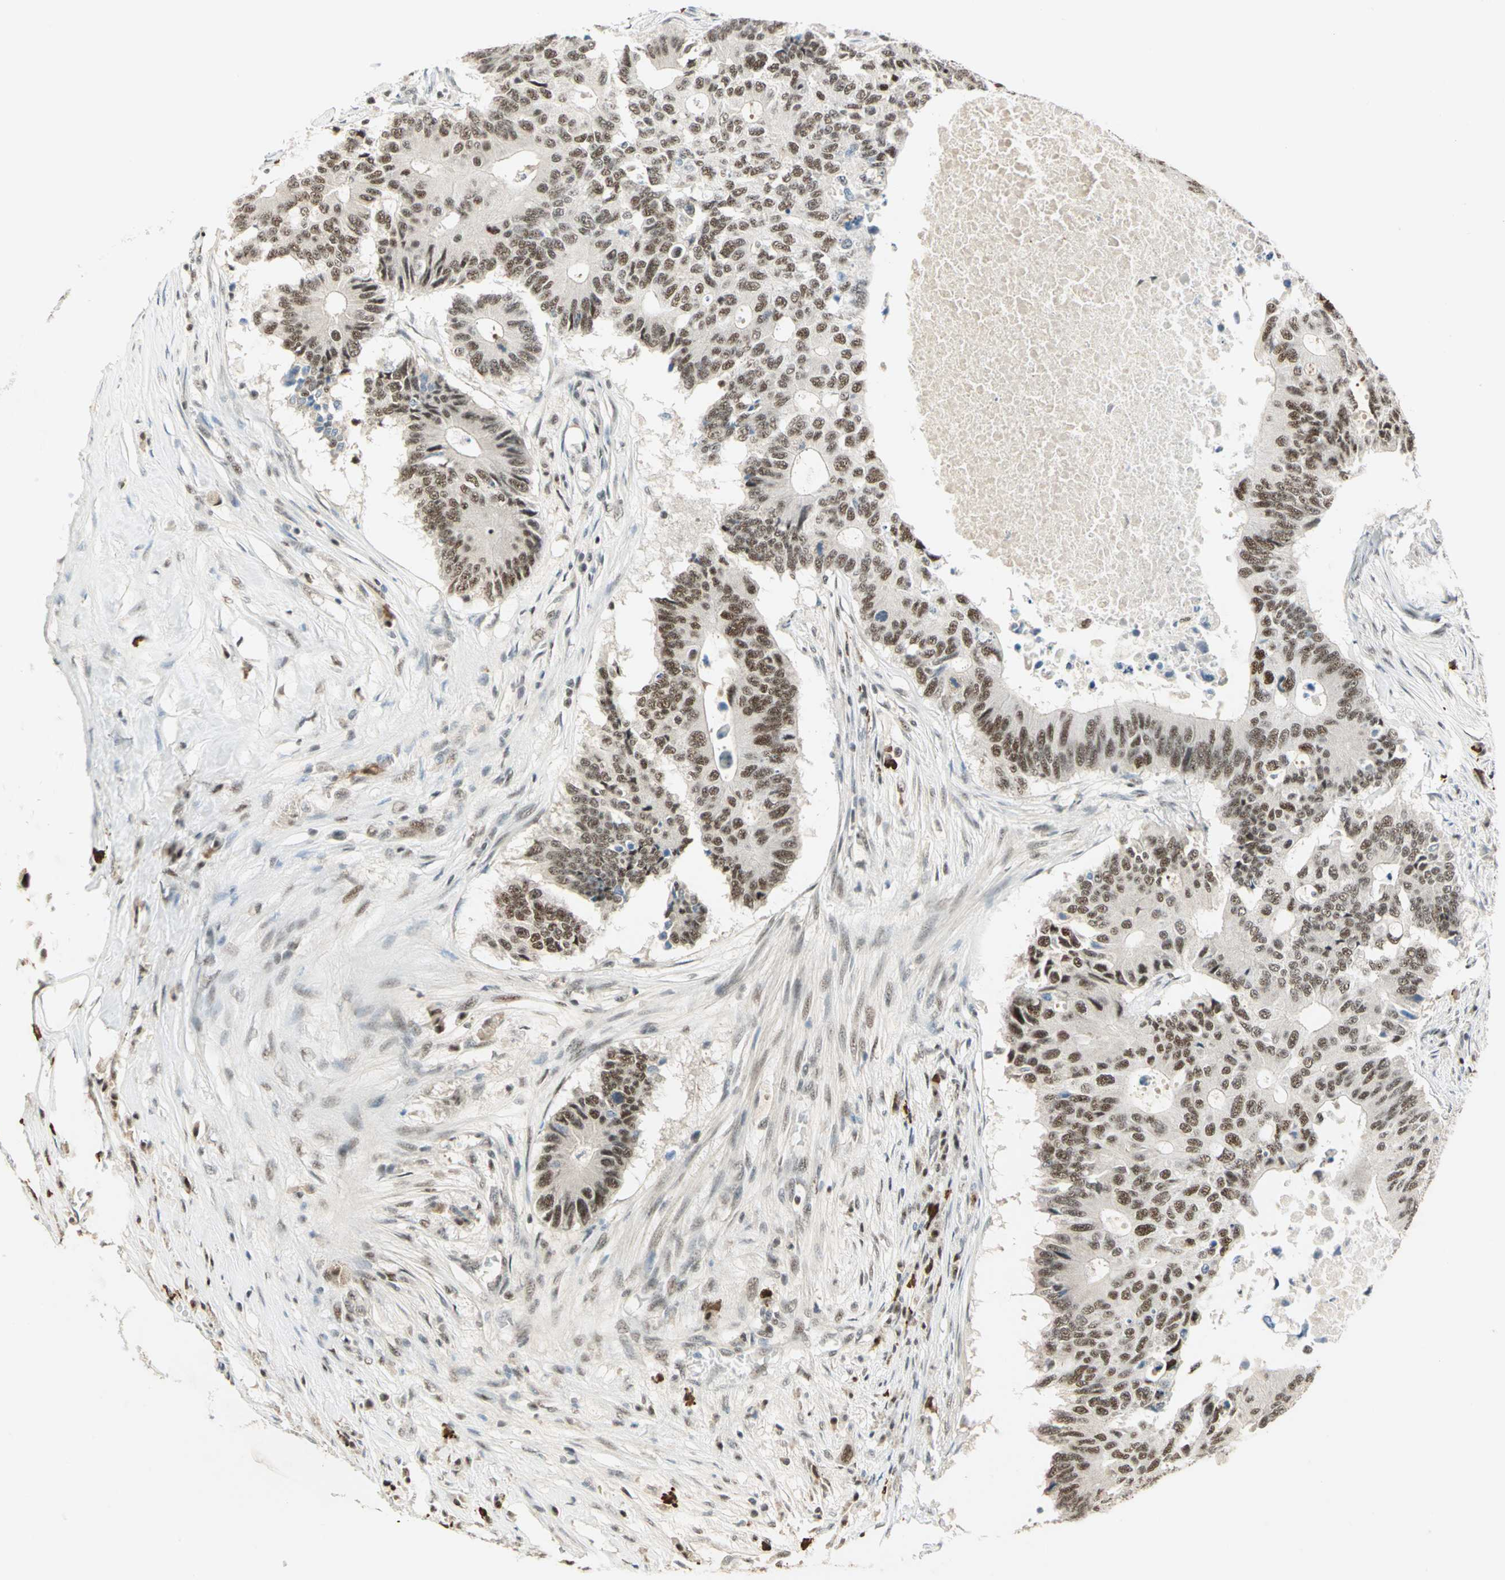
{"staining": {"intensity": "moderate", "quantity": ">75%", "location": "nuclear"}, "tissue": "colorectal cancer", "cell_type": "Tumor cells", "image_type": "cancer", "snomed": [{"axis": "morphology", "description": "Adenocarcinoma, NOS"}, {"axis": "topography", "description": "Colon"}], "caption": "About >75% of tumor cells in adenocarcinoma (colorectal) show moderate nuclear protein expression as visualized by brown immunohistochemical staining.", "gene": "CCNT1", "patient": {"sex": "male", "age": 71}}